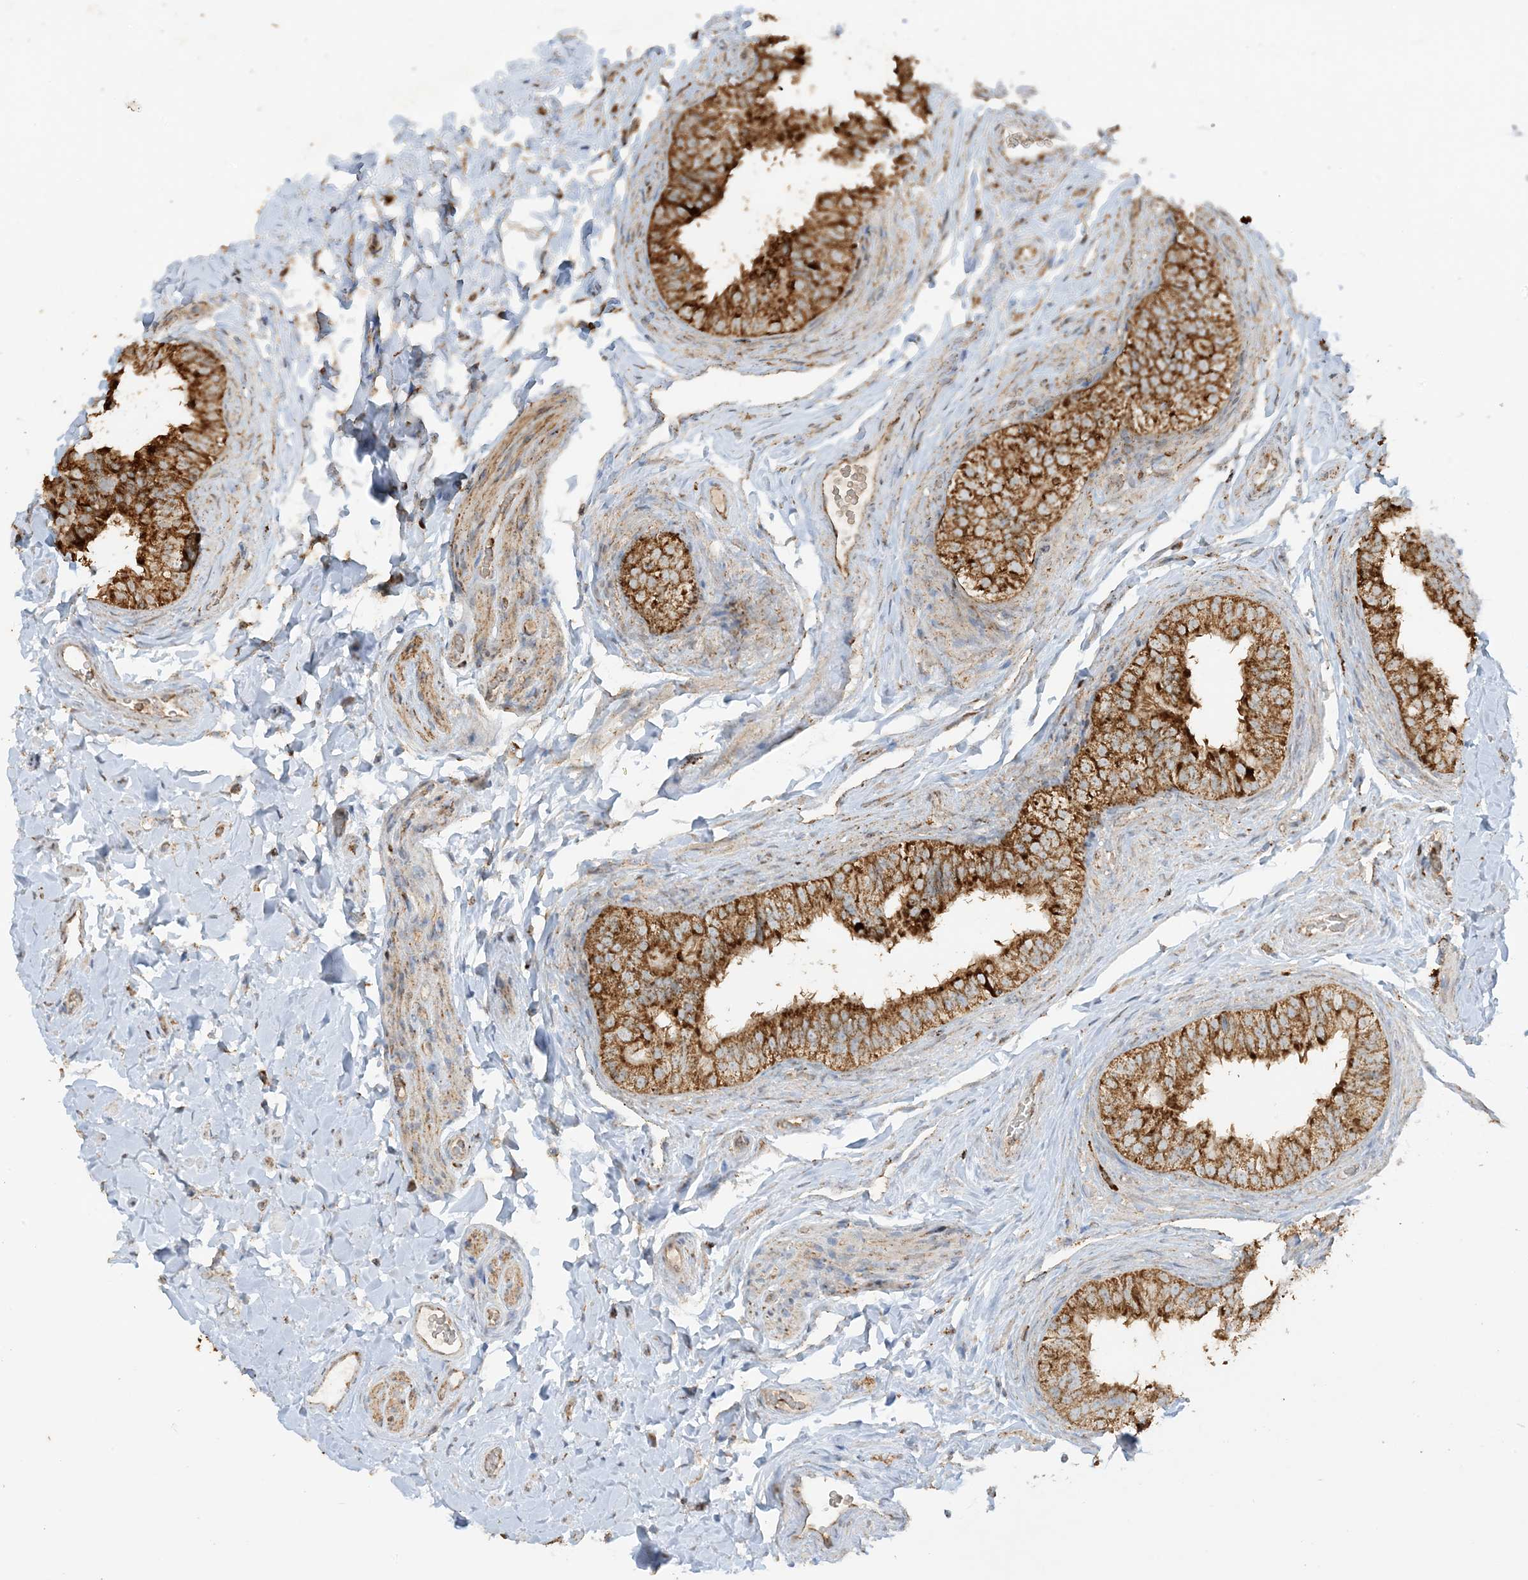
{"staining": {"intensity": "strong", "quantity": ">75%", "location": "cytoplasmic/membranous"}, "tissue": "epididymis", "cell_type": "Glandular cells", "image_type": "normal", "snomed": [{"axis": "morphology", "description": "Normal tissue, NOS"}, {"axis": "topography", "description": "Epididymis"}], "caption": "Immunohistochemical staining of benign epididymis shows >75% levels of strong cytoplasmic/membranous protein expression in approximately >75% of glandular cells. (DAB = brown stain, brightfield microscopy at high magnification).", "gene": "AGA", "patient": {"sex": "male", "age": 49}}